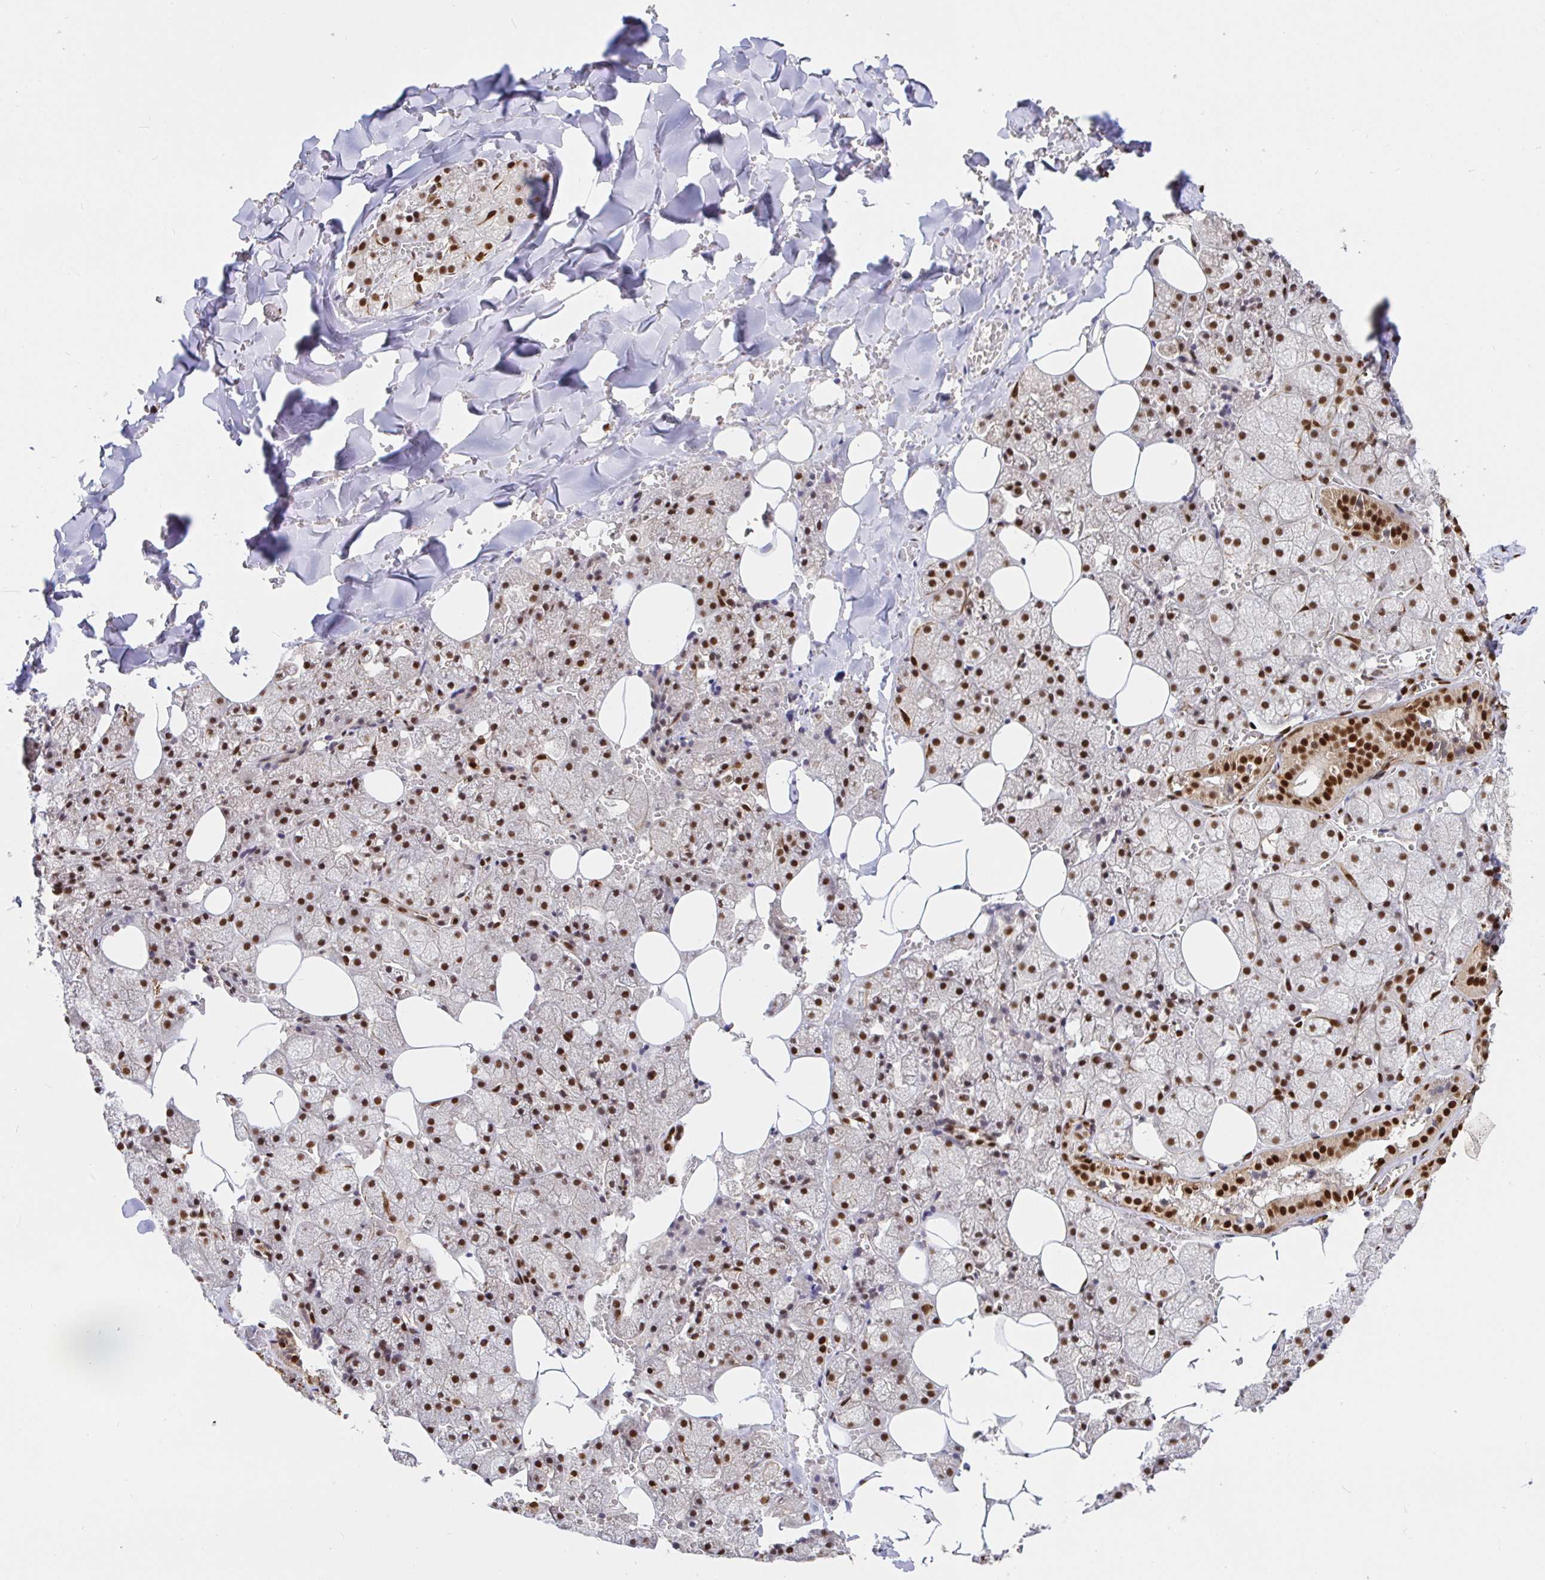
{"staining": {"intensity": "strong", "quantity": ">75%", "location": "nuclear"}, "tissue": "salivary gland", "cell_type": "Glandular cells", "image_type": "normal", "snomed": [{"axis": "morphology", "description": "Normal tissue, NOS"}, {"axis": "topography", "description": "Salivary gland"}, {"axis": "topography", "description": "Peripheral nerve tissue"}], "caption": "An IHC photomicrograph of unremarkable tissue is shown. Protein staining in brown highlights strong nuclear positivity in salivary gland within glandular cells.", "gene": "SP3", "patient": {"sex": "male", "age": 38}}